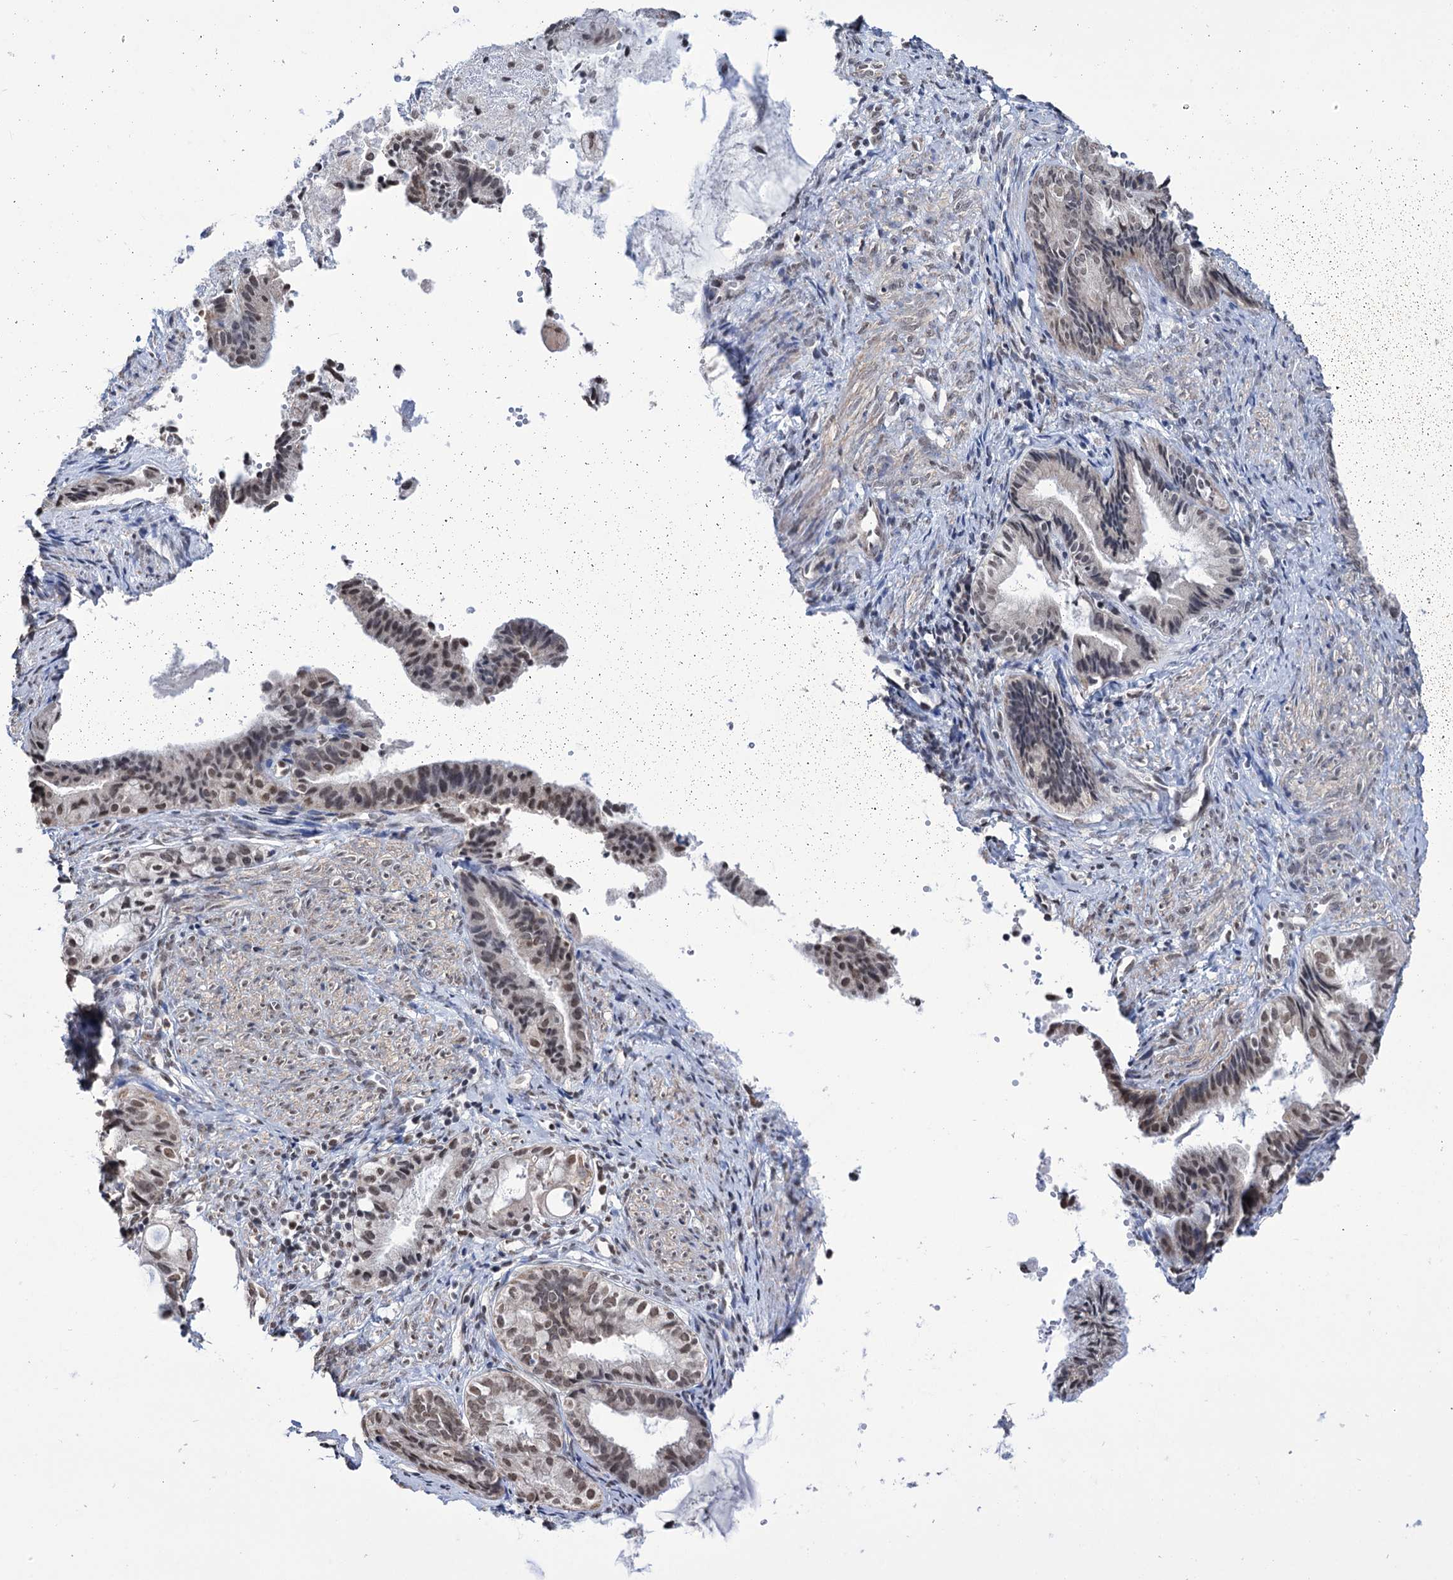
{"staining": {"intensity": "weak", "quantity": "25%-75%", "location": "nuclear"}, "tissue": "endometrial cancer", "cell_type": "Tumor cells", "image_type": "cancer", "snomed": [{"axis": "morphology", "description": "Adenocarcinoma, NOS"}, {"axis": "topography", "description": "Endometrium"}], "caption": "Endometrial cancer (adenocarcinoma) was stained to show a protein in brown. There is low levels of weak nuclear expression in approximately 25%-75% of tumor cells.", "gene": "ABHD10", "patient": {"sex": "female", "age": 86}}